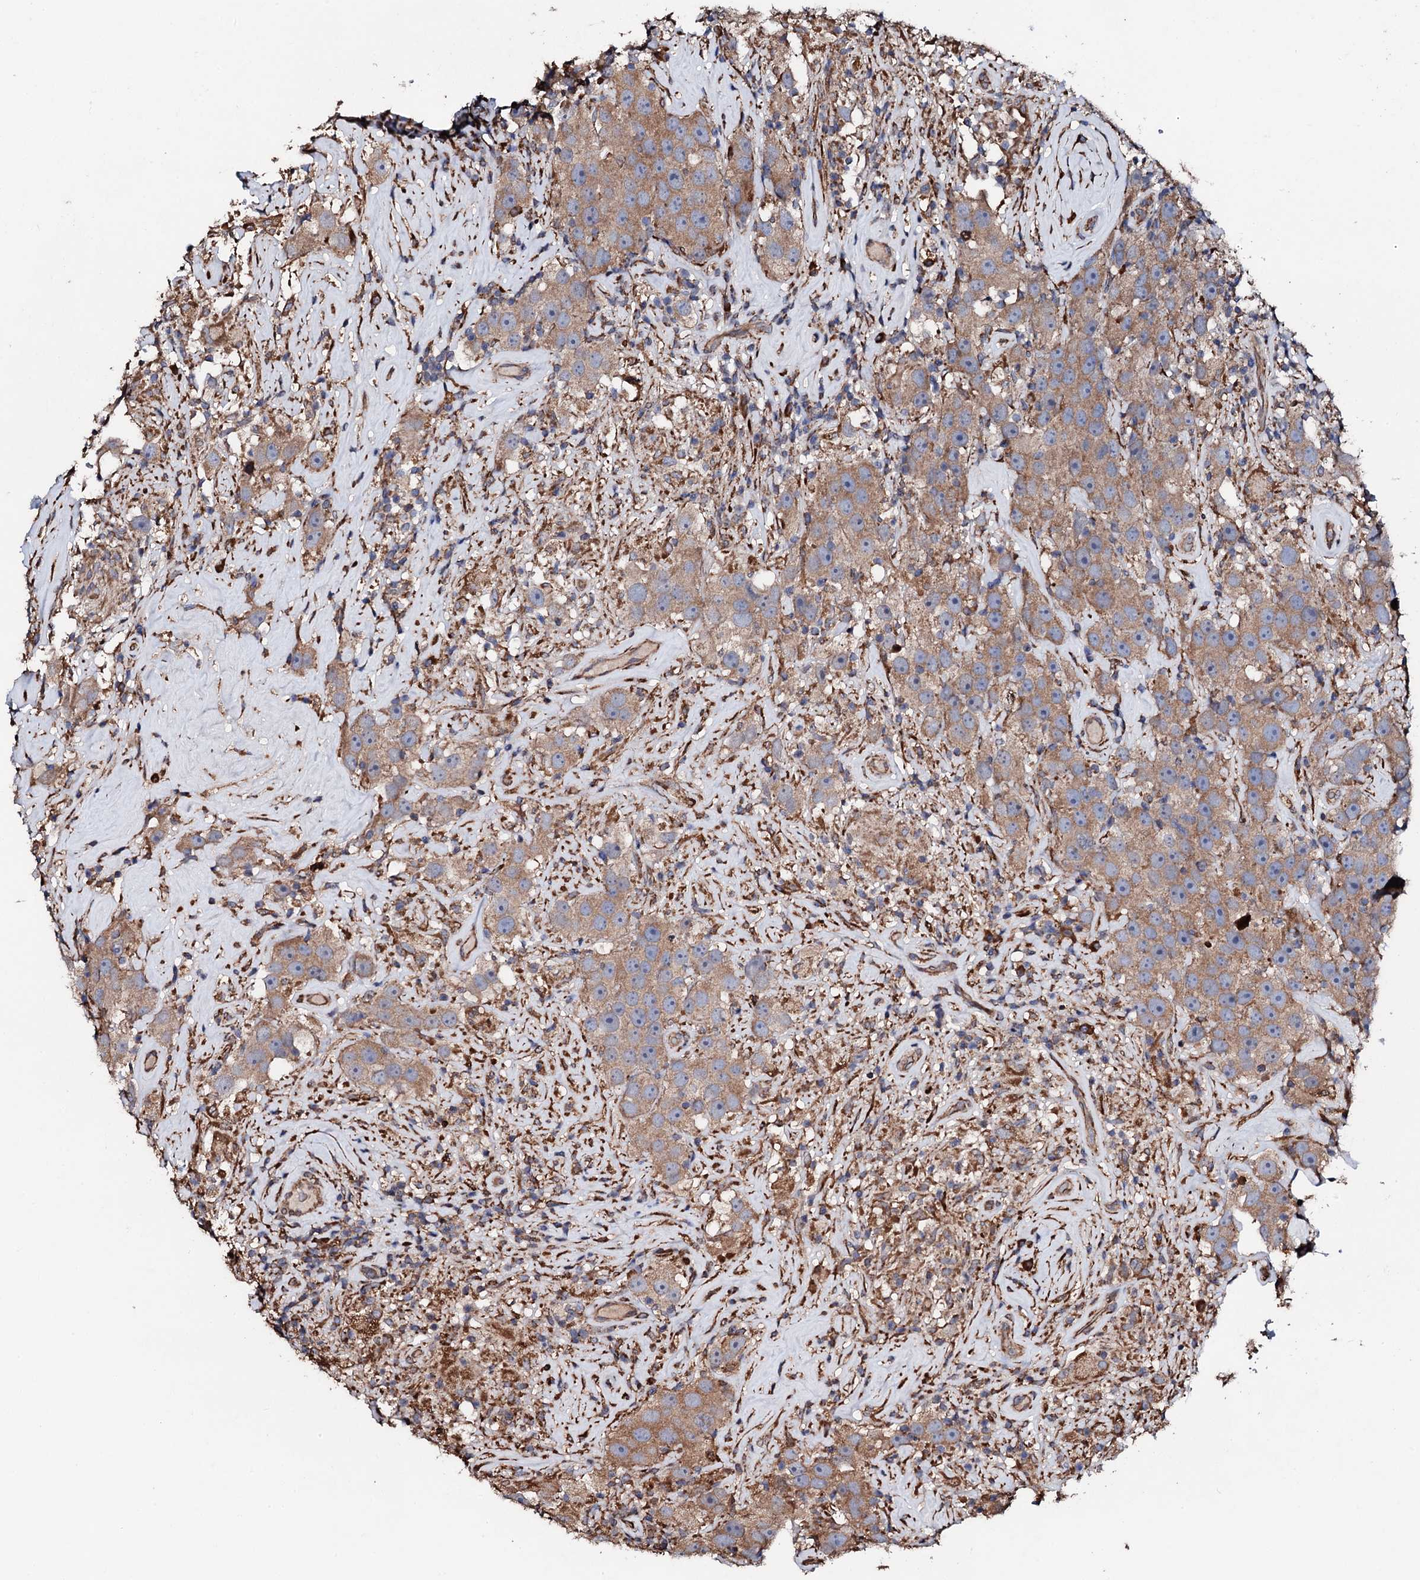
{"staining": {"intensity": "moderate", "quantity": ">75%", "location": "cytoplasmic/membranous"}, "tissue": "testis cancer", "cell_type": "Tumor cells", "image_type": "cancer", "snomed": [{"axis": "morphology", "description": "Seminoma, NOS"}, {"axis": "topography", "description": "Testis"}], "caption": "Protein expression analysis of human testis seminoma reveals moderate cytoplasmic/membranous expression in about >75% of tumor cells.", "gene": "CKAP5", "patient": {"sex": "male", "age": 49}}